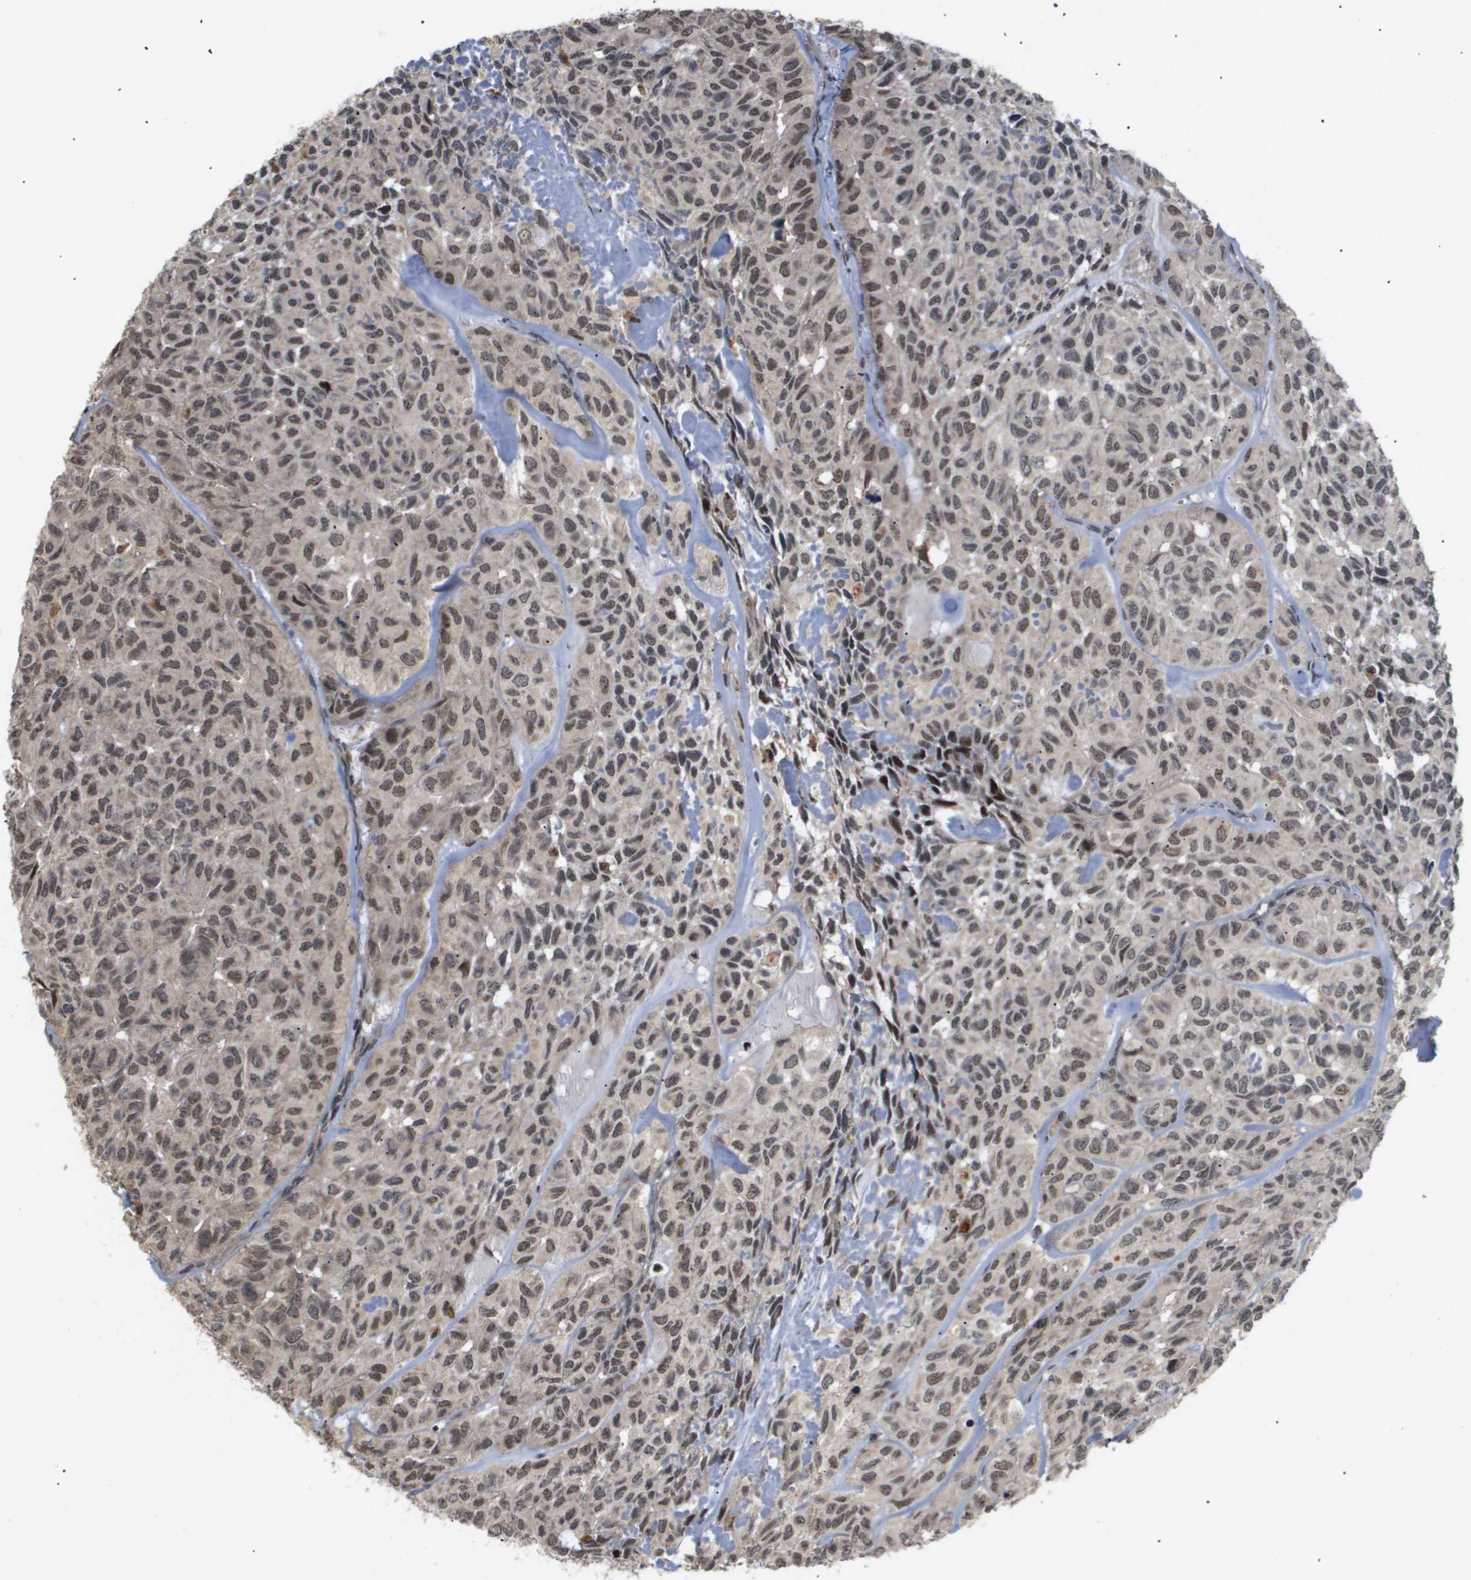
{"staining": {"intensity": "moderate", "quantity": ">75%", "location": "nuclear"}, "tissue": "head and neck cancer", "cell_type": "Tumor cells", "image_type": "cancer", "snomed": [{"axis": "morphology", "description": "Adenocarcinoma, NOS"}, {"axis": "topography", "description": "Salivary gland, NOS"}, {"axis": "topography", "description": "Head-Neck"}], "caption": "Immunohistochemical staining of human head and neck cancer exhibits medium levels of moderate nuclear positivity in approximately >75% of tumor cells.", "gene": "PDGFB", "patient": {"sex": "female", "age": 76}}